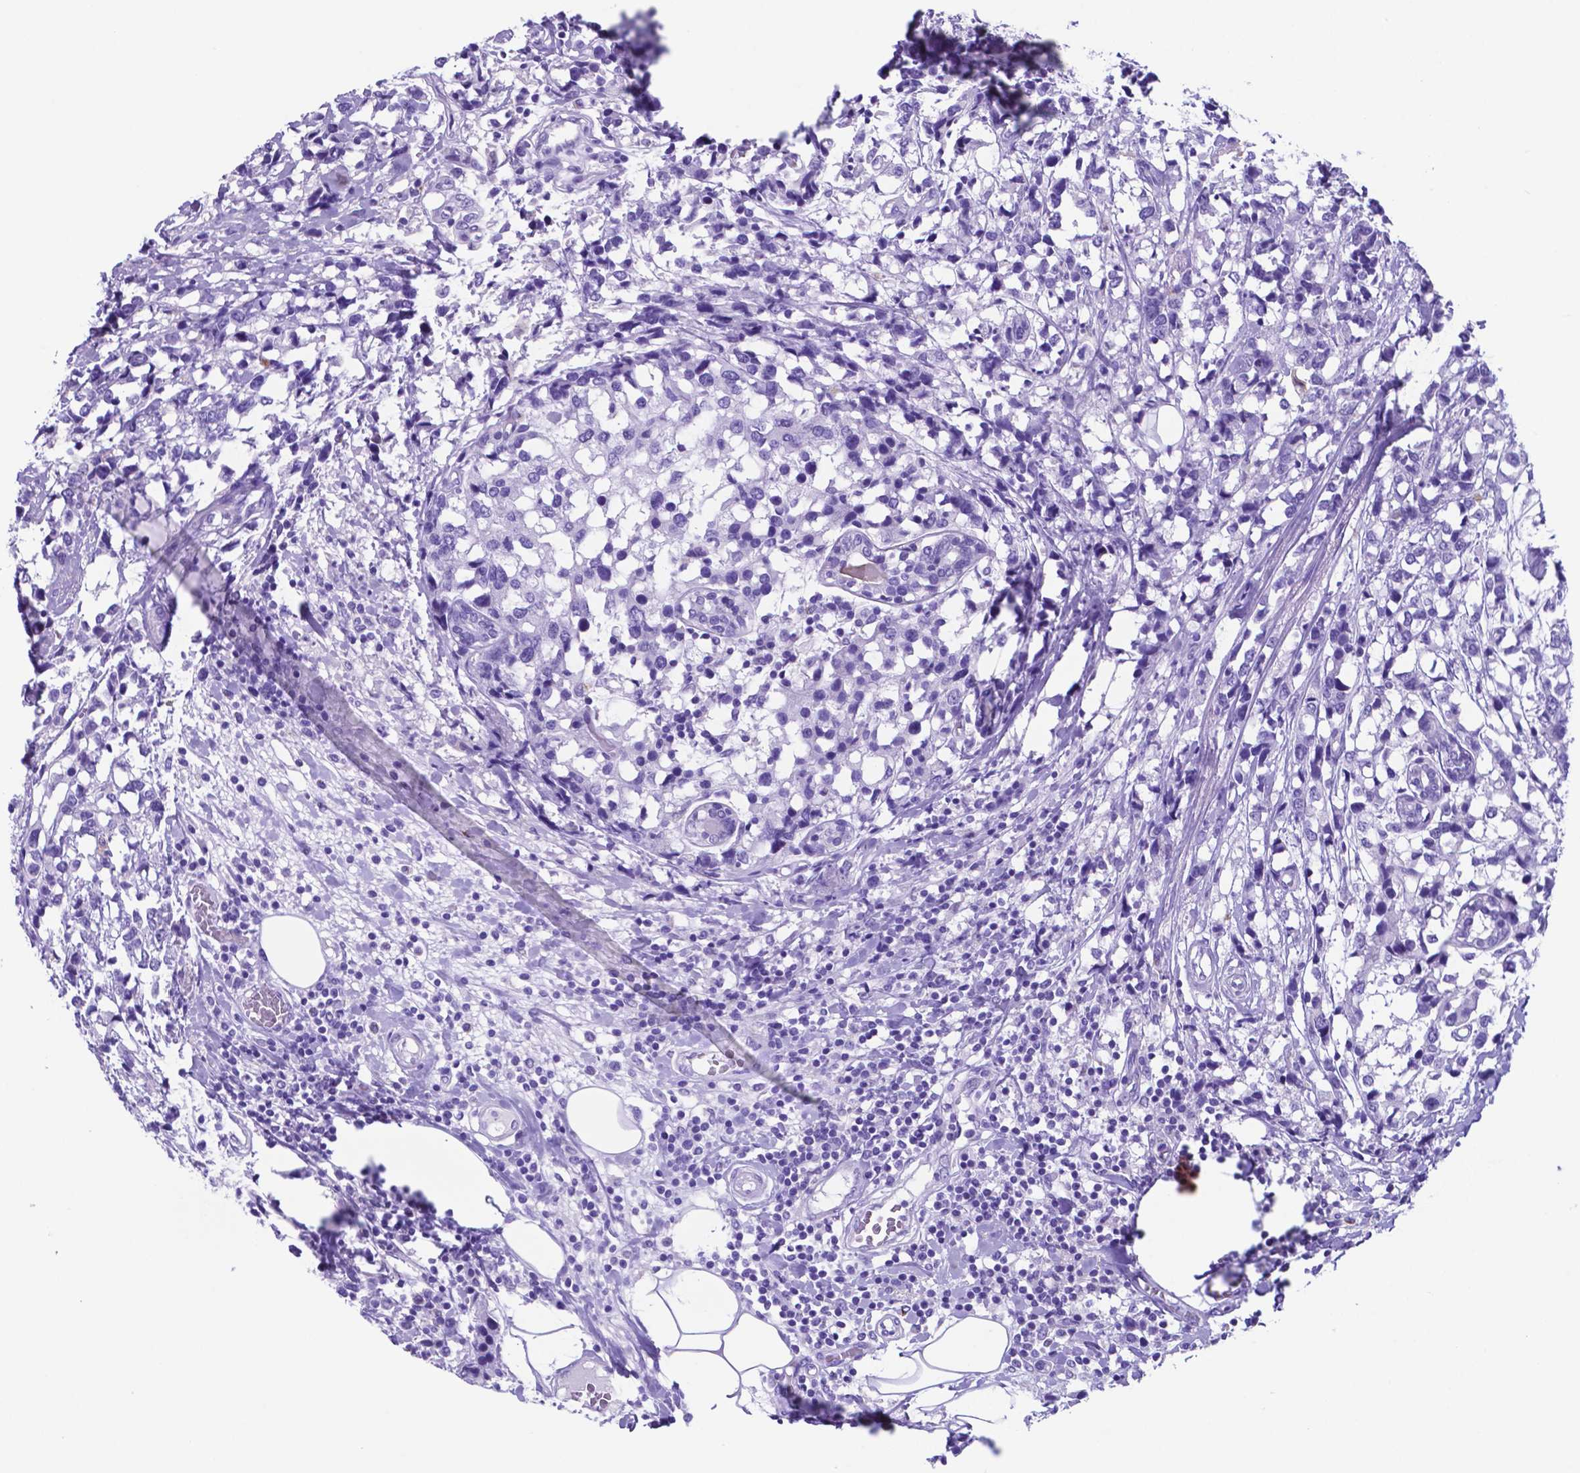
{"staining": {"intensity": "negative", "quantity": "none", "location": "none"}, "tissue": "breast cancer", "cell_type": "Tumor cells", "image_type": "cancer", "snomed": [{"axis": "morphology", "description": "Lobular carcinoma"}, {"axis": "topography", "description": "Breast"}], "caption": "Human breast cancer (lobular carcinoma) stained for a protein using IHC reveals no positivity in tumor cells.", "gene": "DNAAF8", "patient": {"sex": "female", "age": 59}}